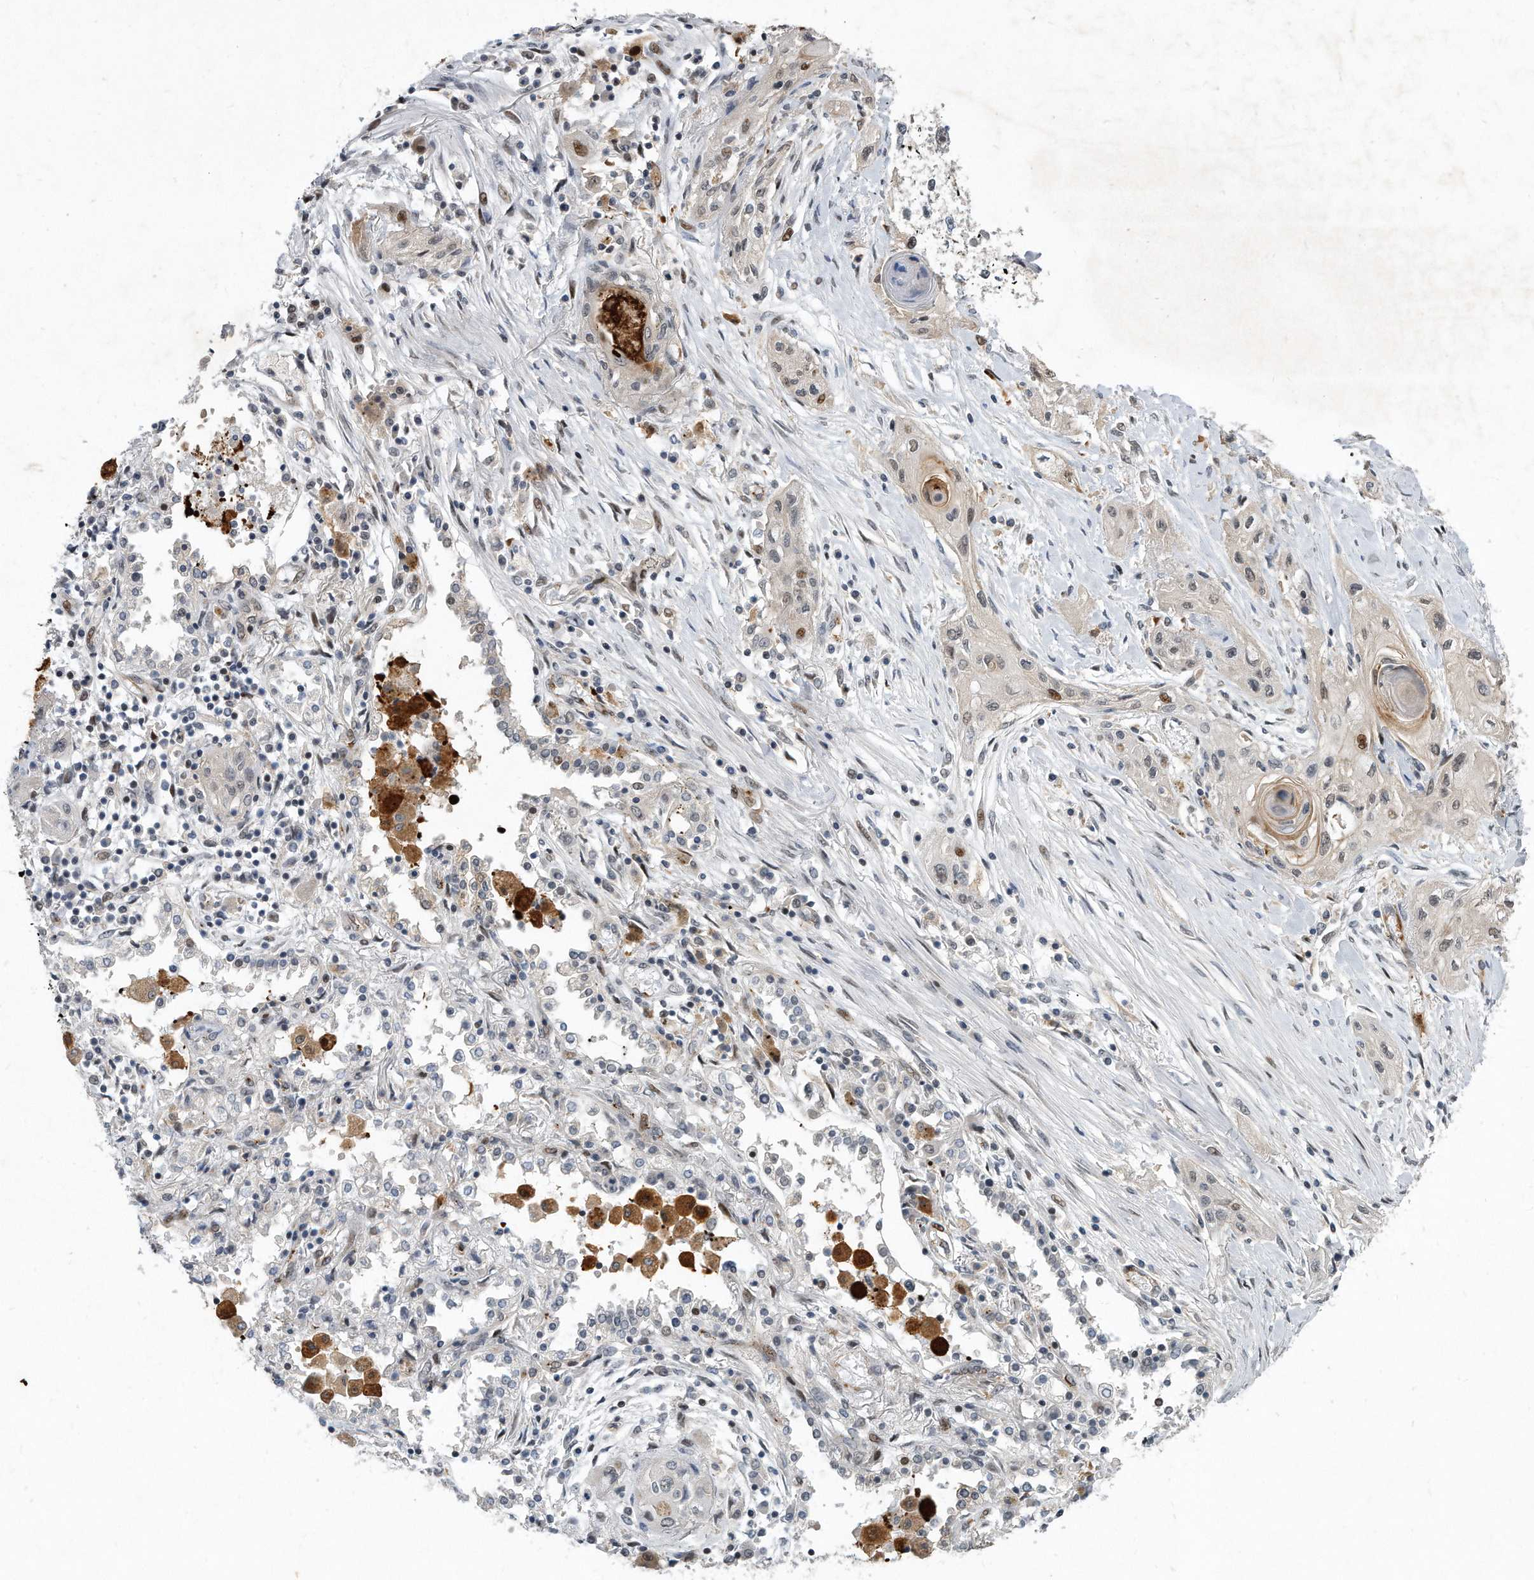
{"staining": {"intensity": "weak", "quantity": "<25%", "location": "cytoplasmic/membranous,nuclear"}, "tissue": "lung cancer", "cell_type": "Tumor cells", "image_type": "cancer", "snomed": [{"axis": "morphology", "description": "Squamous cell carcinoma, NOS"}, {"axis": "topography", "description": "Lung"}], "caption": "There is no significant staining in tumor cells of squamous cell carcinoma (lung).", "gene": "PGBD2", "patient": {"sex": "female", "age": 47}}